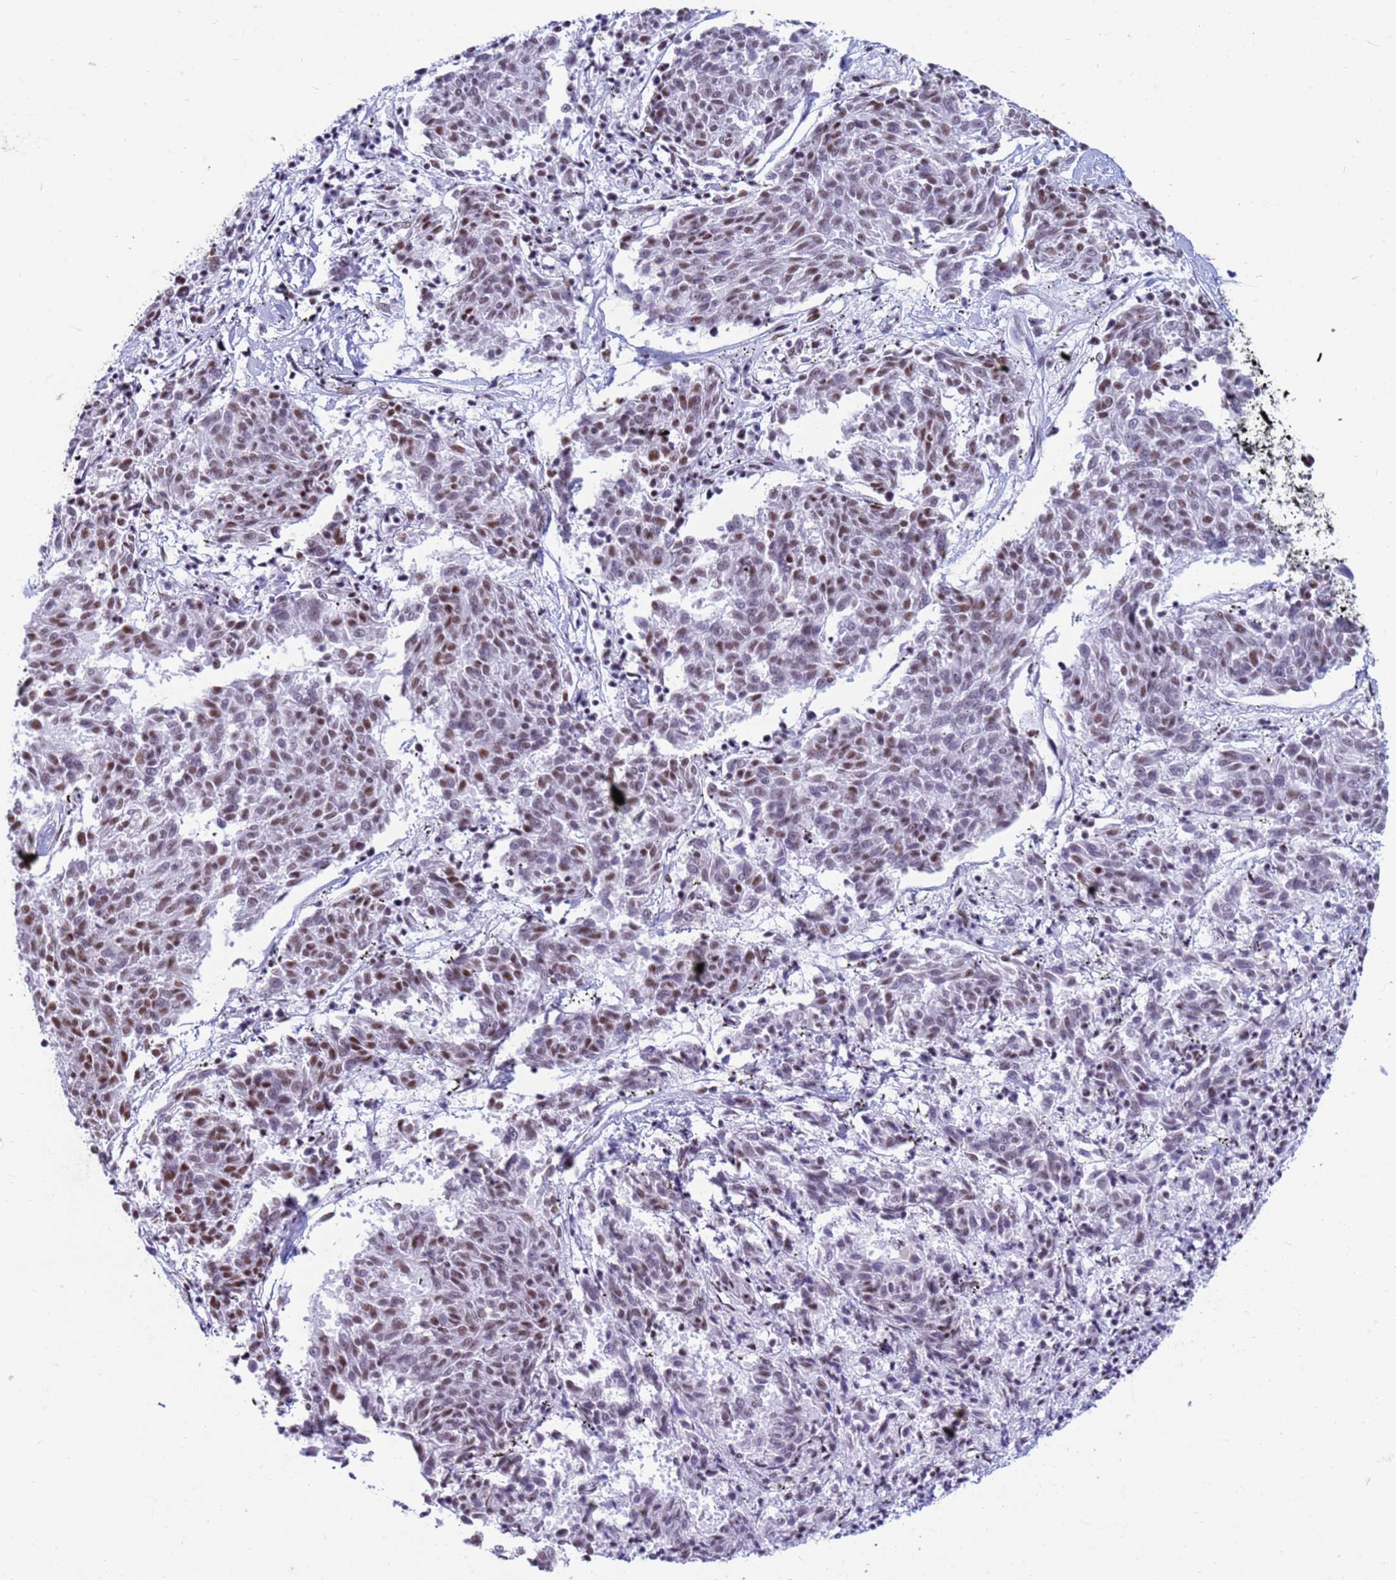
{"staining": {"intensity": "moderate", "quantity": ">75%", "location": "nuclear"}, "tissue": "melanoma", "cell_type": "Tumor cells", "image_type": "cancer", "snomed": [{"axis": "morphology", "description": "Malignant melanoma, NOS"}, {"axis": "topography", "description": "Skin"}], "caption": "Protein expression analysis of human melanoma reveals moderate nuclear expression in approximately >75% of tumor cells.", "gene": "FAM170B", "patient": {"sex": "female", "age": 72}}